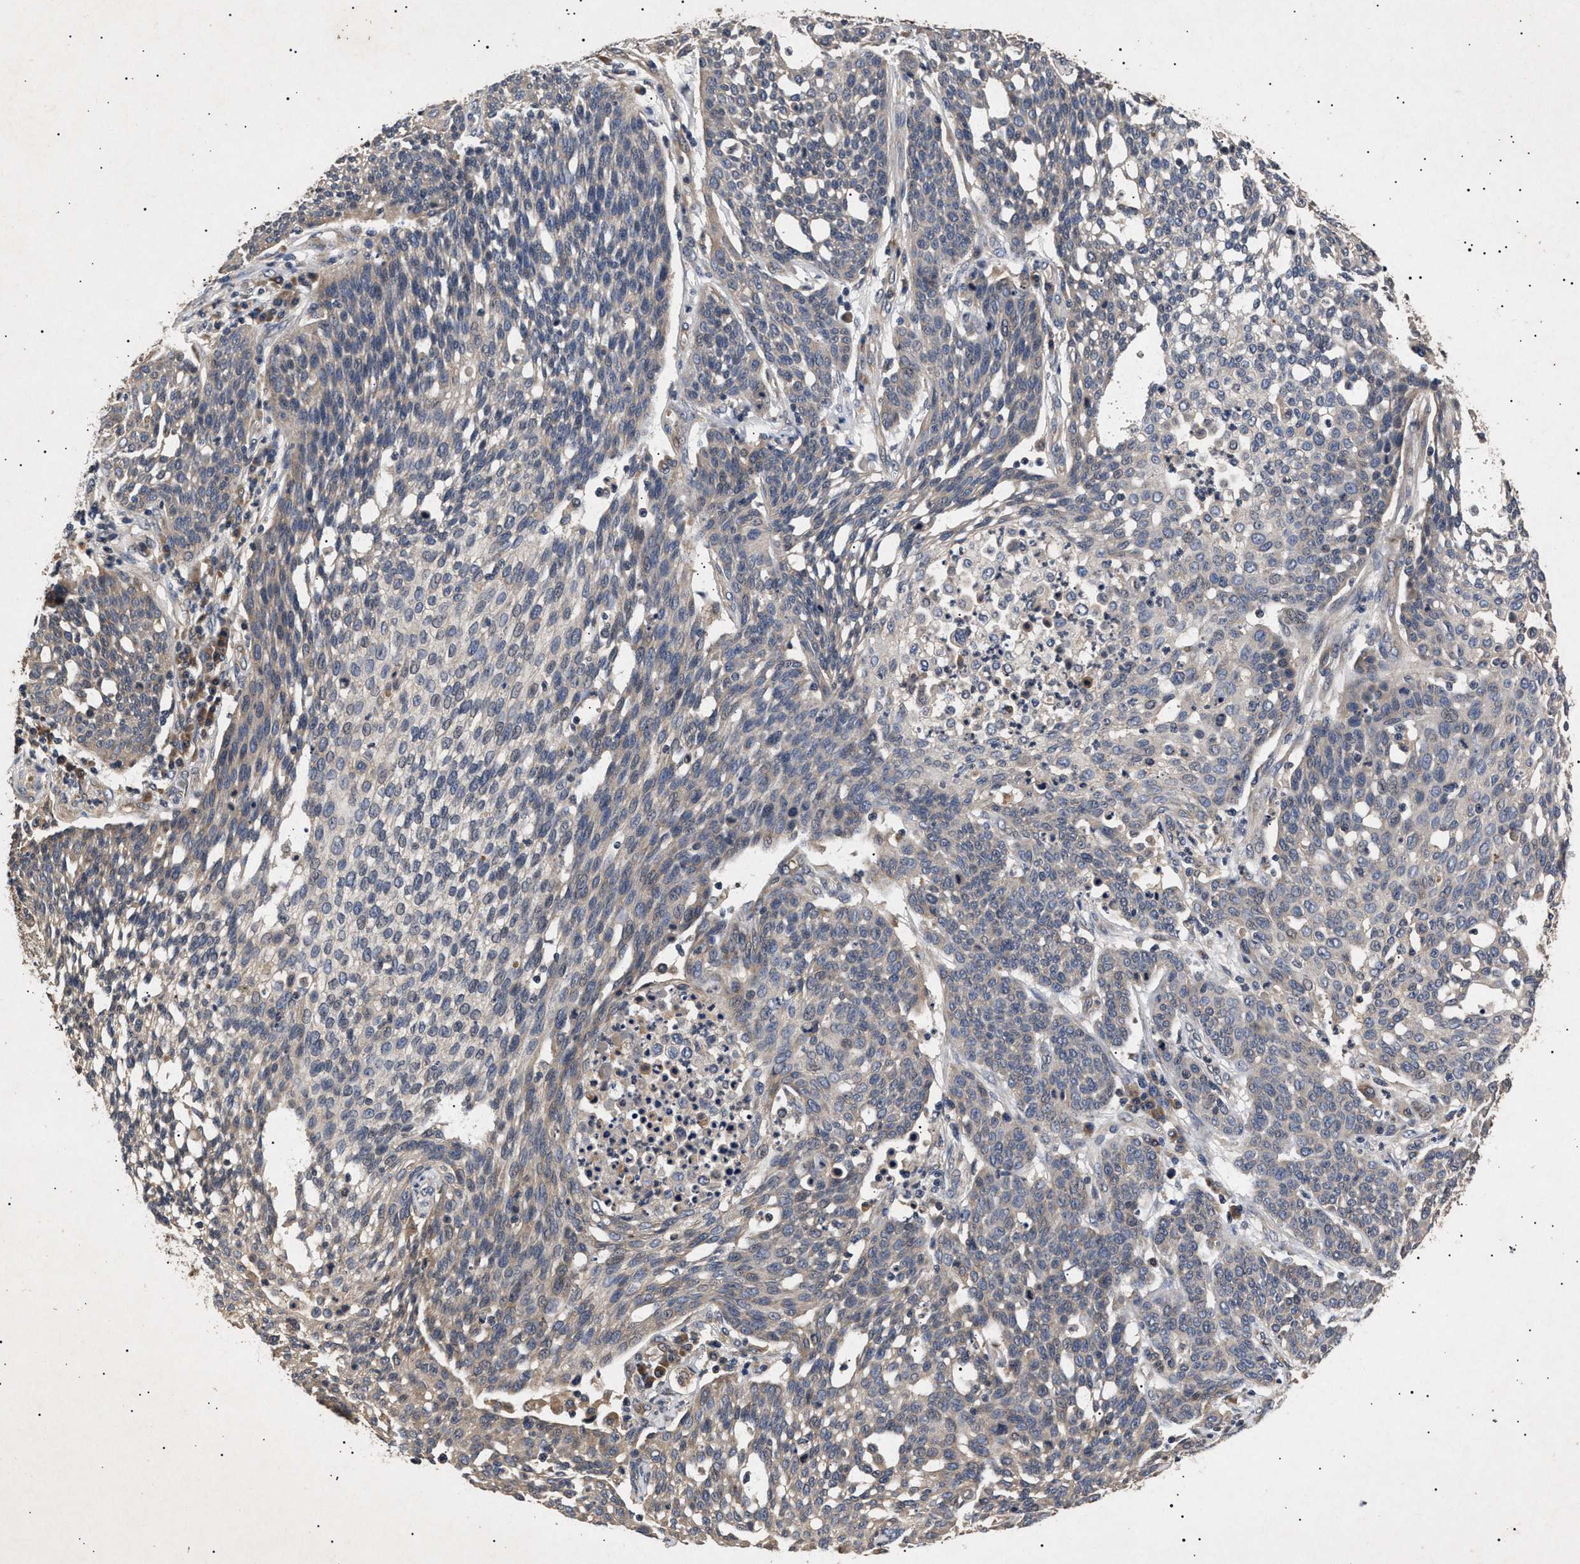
{"staining": {"intensity": "weak", "quantity": "25%-75%", "location": "cytoplasmic/membranous"}, "tissue": "cervical cancer", "cell_type": "Tumor cells", "image_type": "cancer", "snomed": [{"axis": "morphology", "description": "Squamous cell carcinoma, NOS"}, {"axis": "topography", "description": "Cervix"}], "caption": "A high-resolution histopathology image shows immunohistochemistry staining of cervical cancer, which reveals weak cytoplasmic/membranous staining in approximately 25%-75% of tumor cells.", "gene": "ITGB5", "patient": {"sex": "female", "age": 34}}